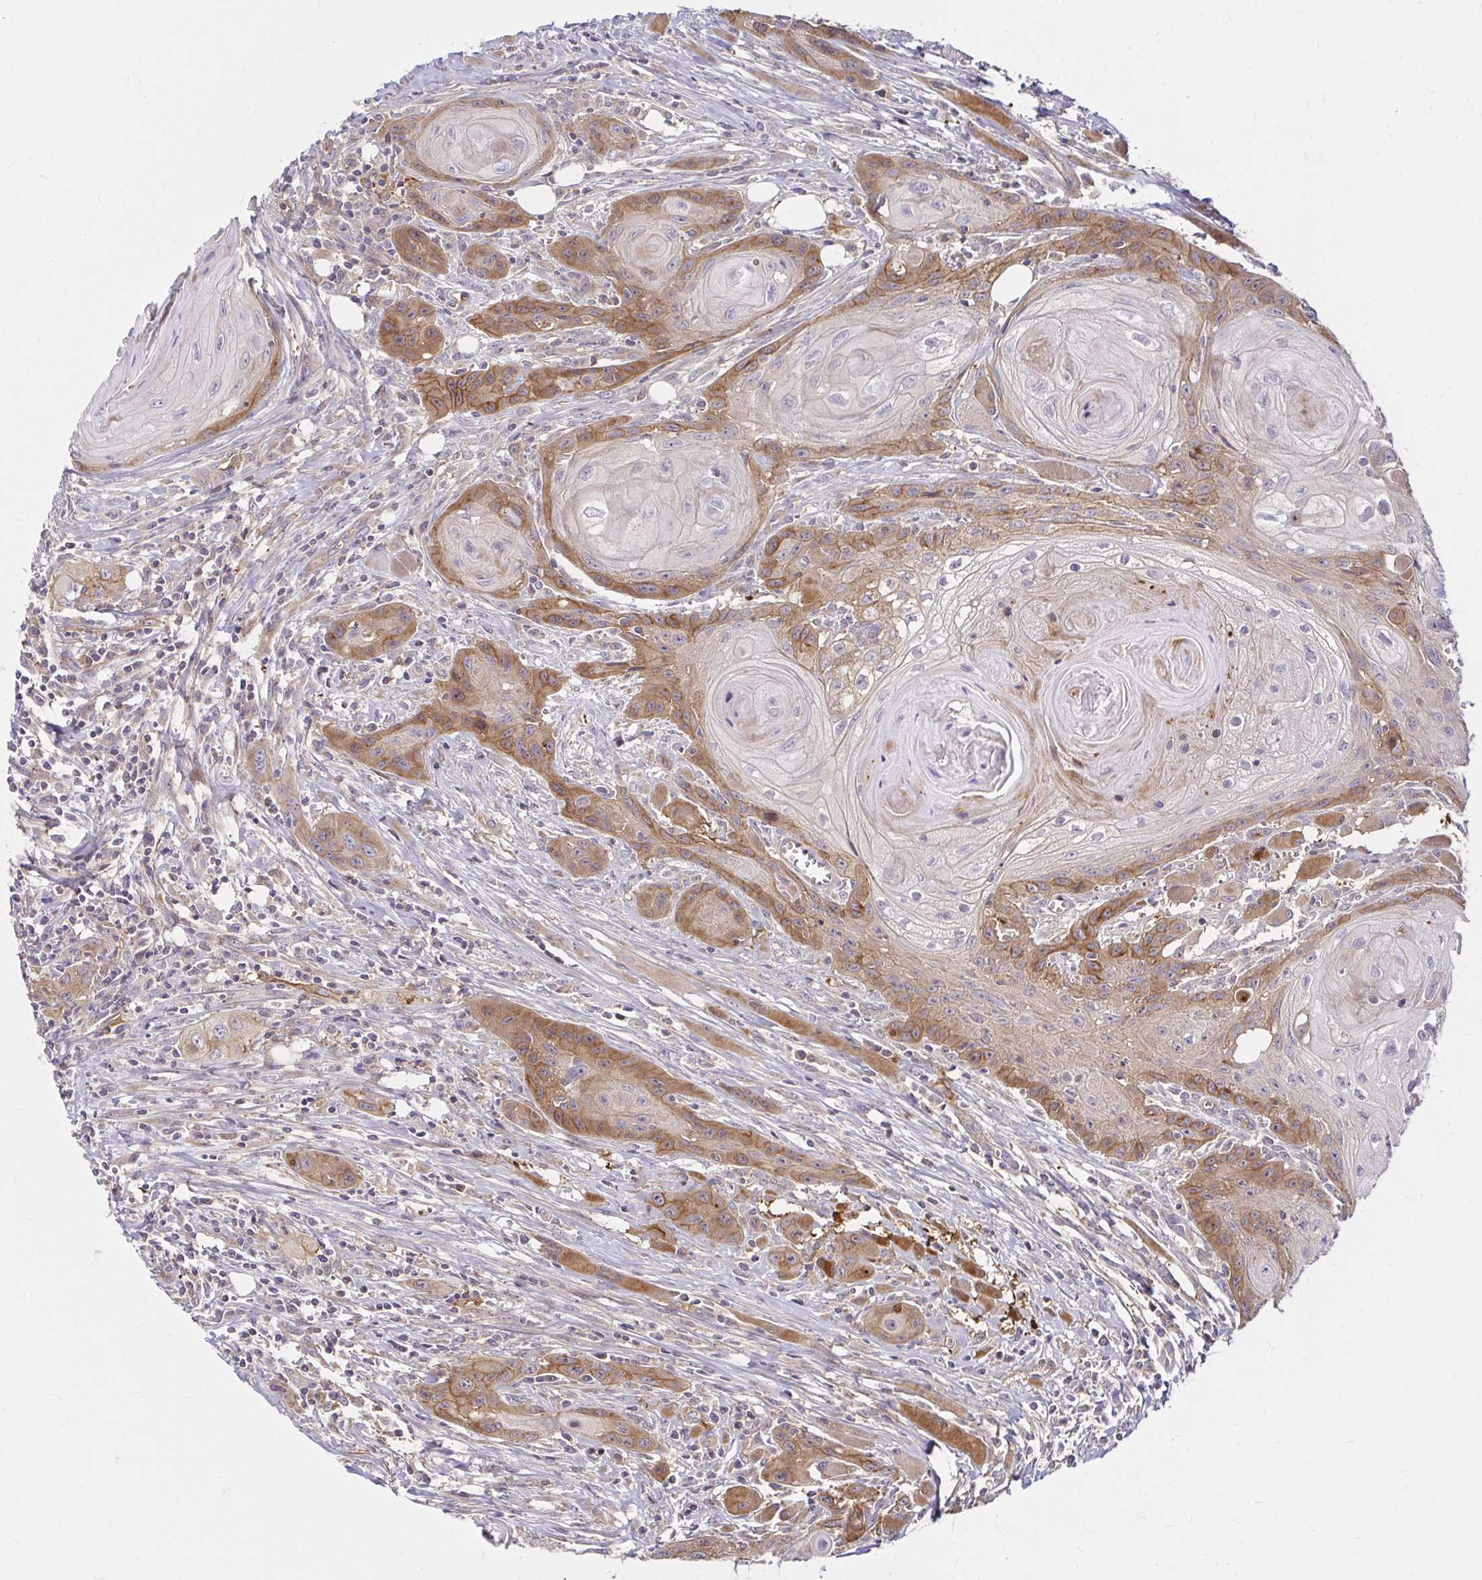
{"staining": {"intensity": "moderate", "quantity": "25%-75%", "location": "cytoplasmic/membranous"}, "tissue": "head and neck cancer", "cell_type": "Tumor cells", "image_type": "cancer", "snomed": [{"axis": "morphology", "description": "Squamous cell carcinoma, NOS"}, {"axis": "topography", "description": "Oral tissue"}, {"axis": "topography", "description": "Head-Neck"}], "caption": "Immunohistochemistry (IHC) micrograph of human squamous cell carcinoma (head and neck) stained for a protein (brown), which displays medium levels of moderate cytoplasmic/membranous expression in about 25%-75% of tumor cells.", "gene": "ITGA2", "patient": {"sex": "male", "age": 58}}